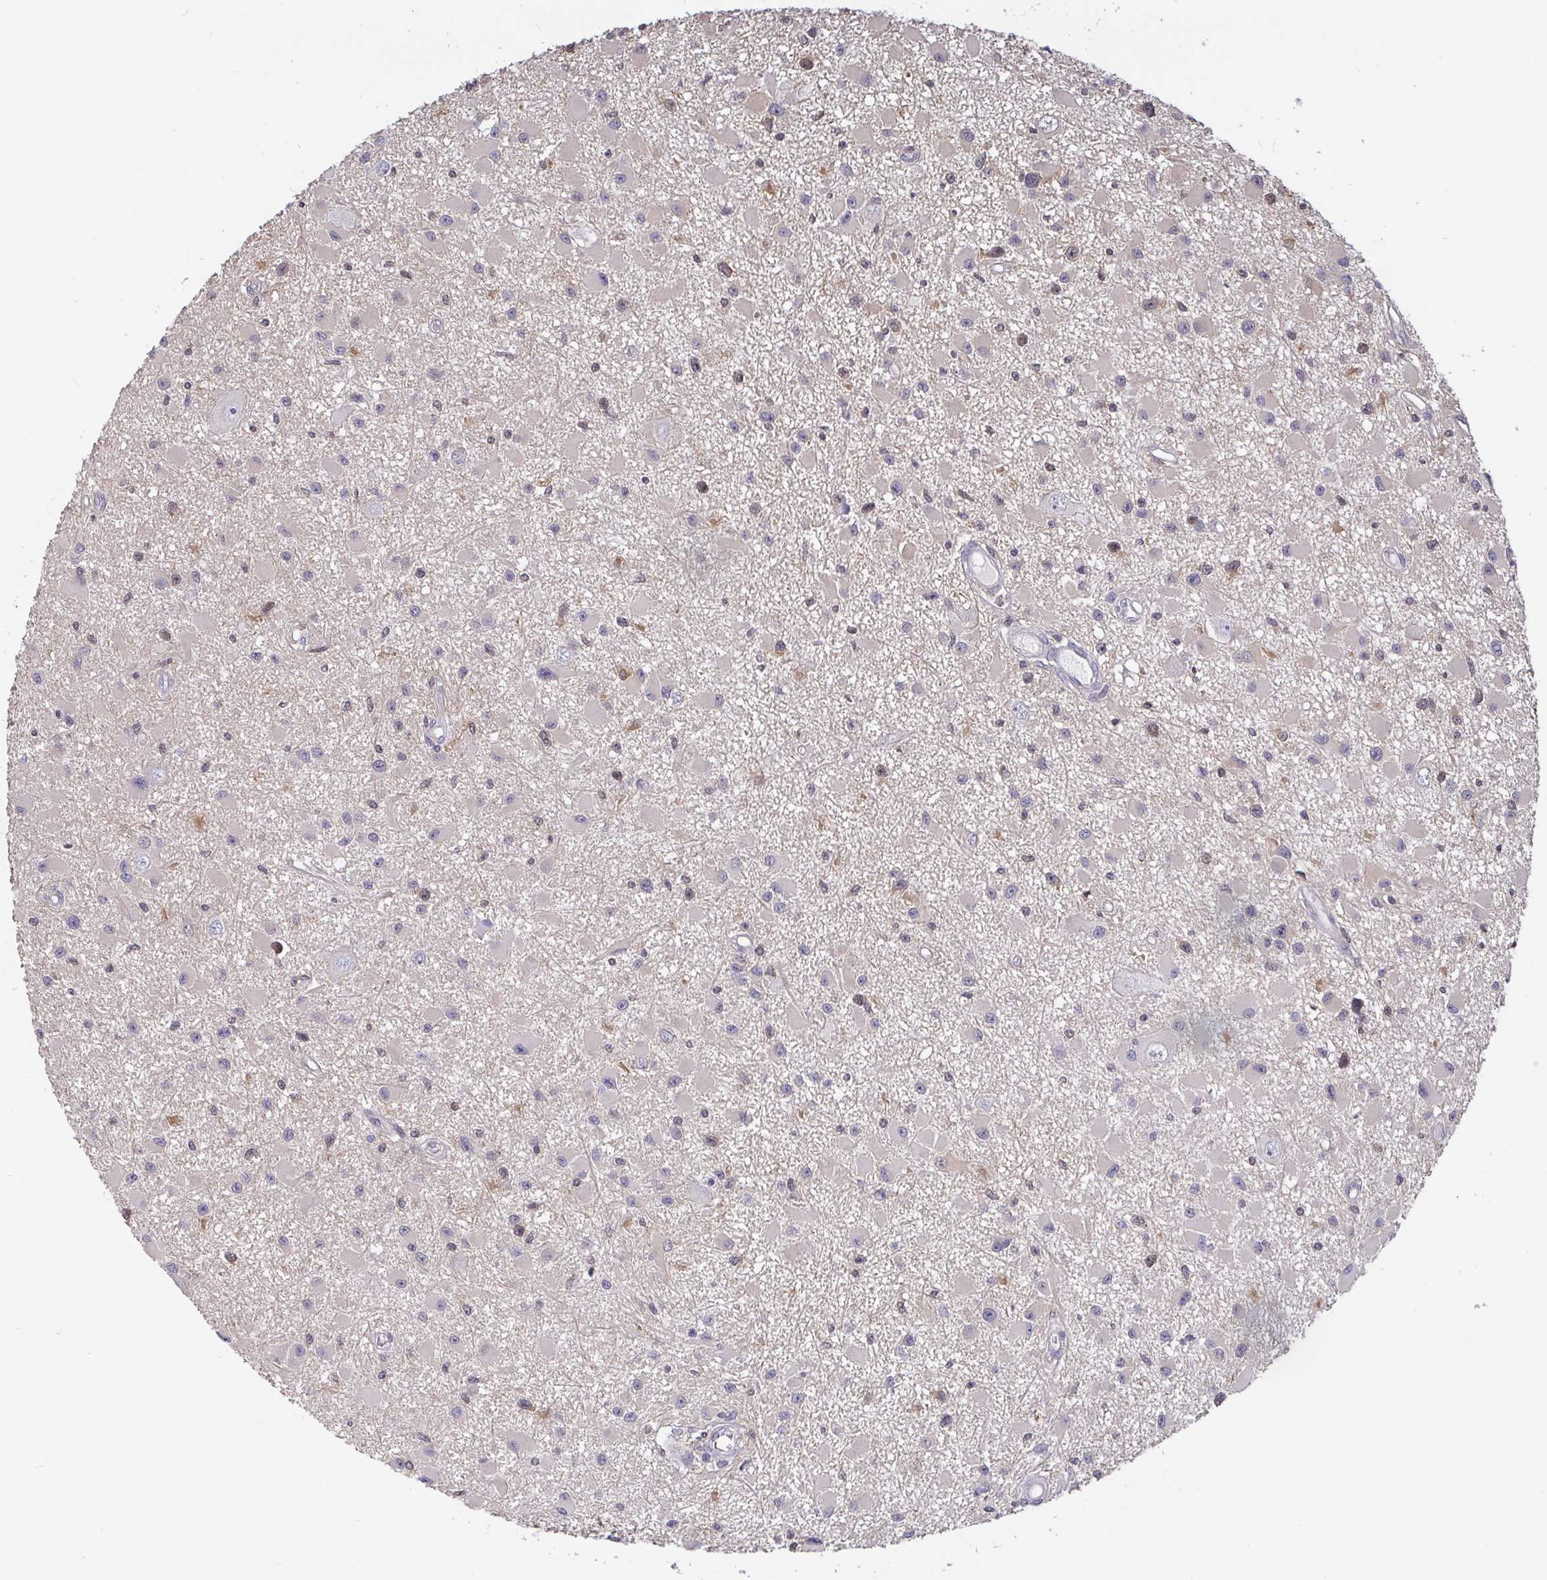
{"staining": {"intensity": "weak", "quantity": "<25%", "location": "cytoplasmic/membranous,nuclear"}, "tissue": "glioma", "cell_type": "Tumor cells", "image_type": "cancer", "snomed": [{"axis": "morphology", "description": "Glioma, malignant, High grade"}, {"axis": "topography", "description": "Brain"}], "caption": "DAB (3,3'-diaminobenzidine) immunohistochemical staining of human malignant high-grade glioma displays no significant staining in tumor cells.", "gene": "IDH1", "patient": {"sex": "male", "age": 54}}